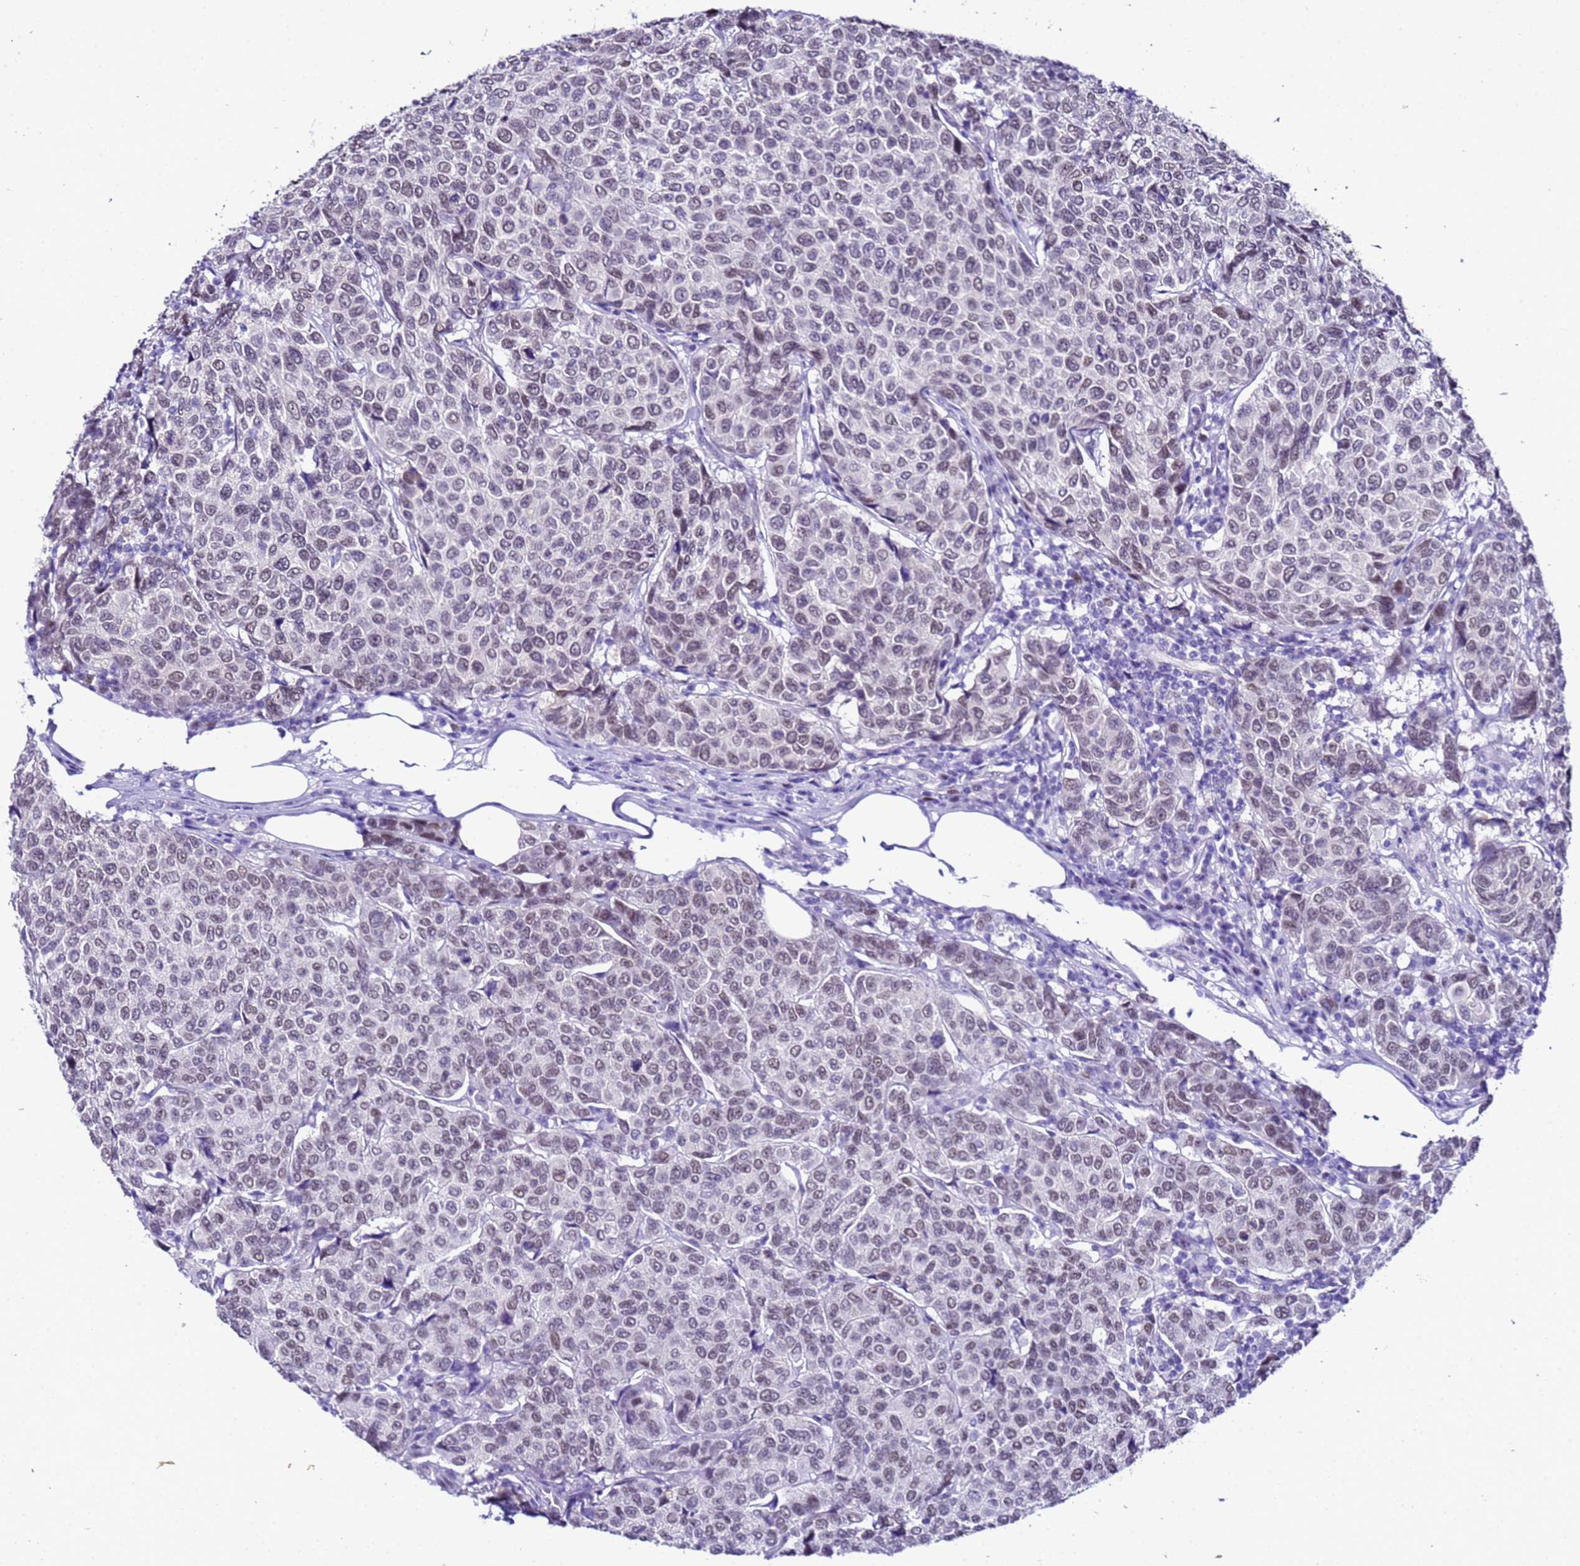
{"staining": {"intensity": "weak", "quantity": ">75%", "location": "nuclear"}, "tissue": "breast cancer", "cell_type": "Tumor cells", "image_type": "cancer", "snomed": [{"axis": "morphology", "description": "Duct carcinoma"}, {"axis": "topography", "description": "Breast"}], "caption": "Breast infiltrating ductal carcinoma stained with immunohistochemistry (IHC) exhibits weak nuclear positivity in about >75% of tumor cells.", "gene": "BCL7A", "patient": {"sex": "female", "age": 55}}